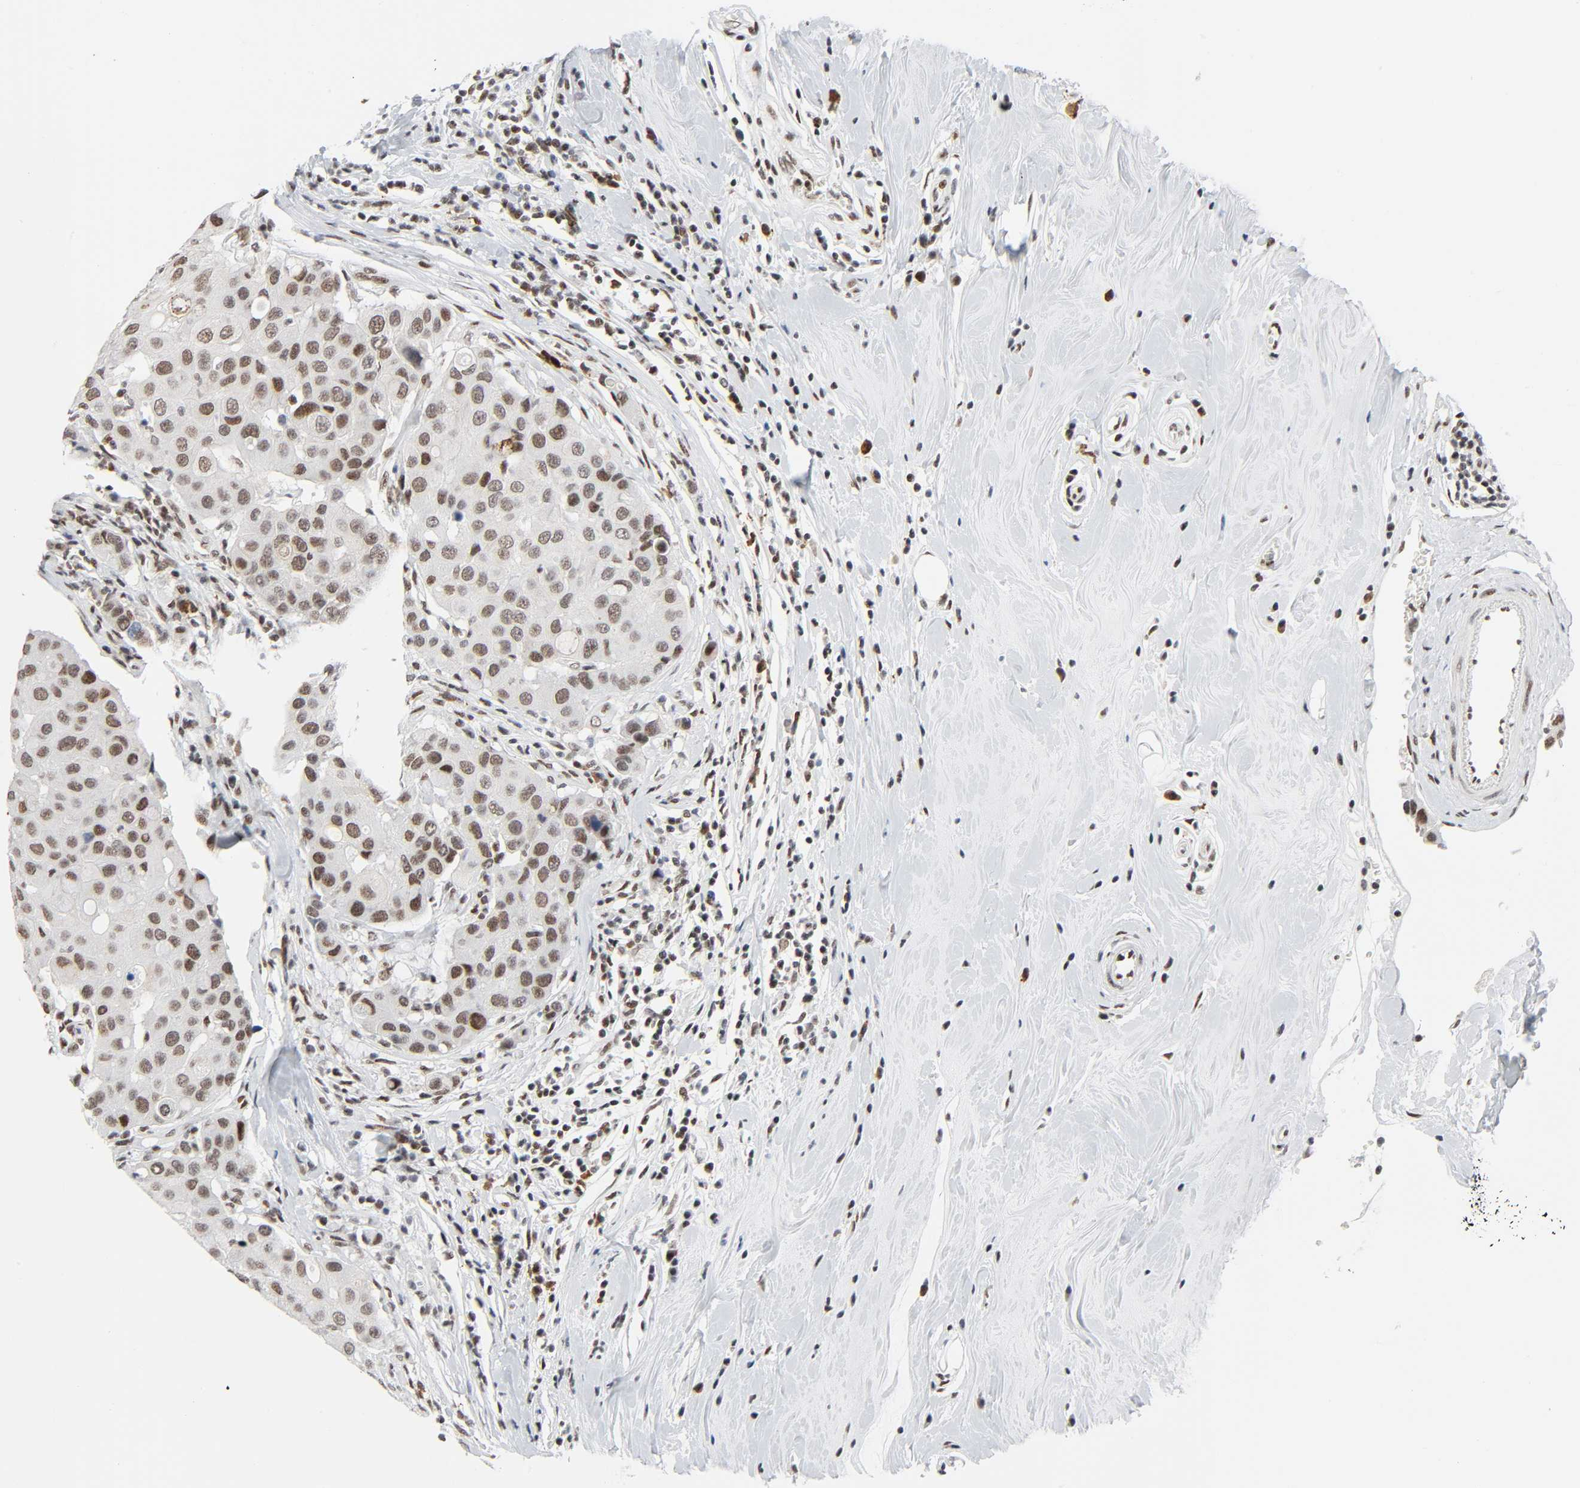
{"staining": {"intensity": "moderate", "quantity": ">75%", "location": "nuclear"}, "tissue": "breast cancer", "cell_type": "Tumor cells", "image_type": "cancer", "snomed": [{"axis": "morphology", "description": "Duct carcinoma"}, {"axis": "topography", "description": "Breast"}], "caption": "Infiltrating ductal carcinoma (breast) stained for a protein exhibits moderate nuclear positivity in tumor cells.", "gene": "CREBBP", "patient": {"sex": "female", "age": 27}}